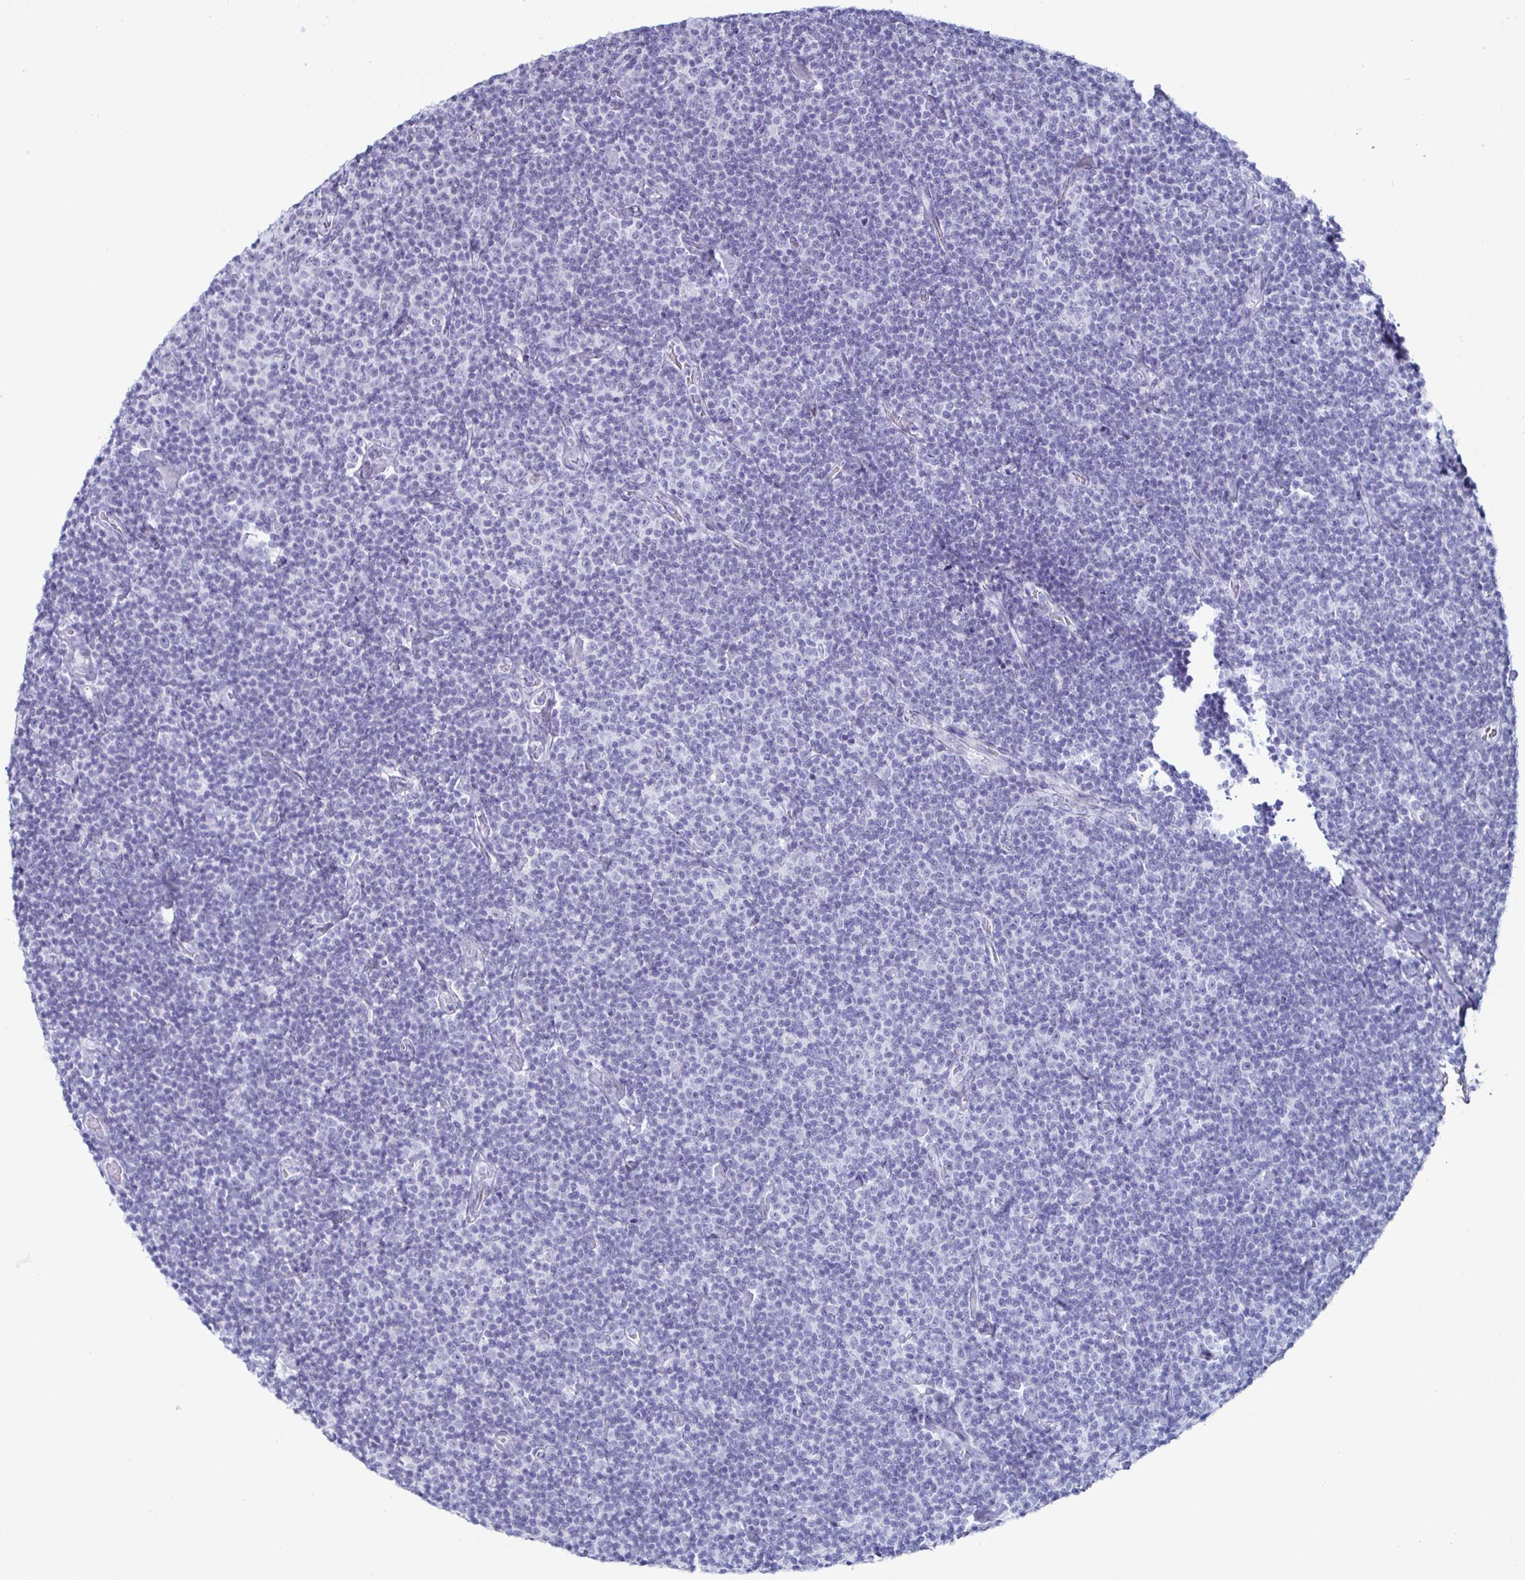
{"staining": {"intensity": "negative", "quantity": "none", "location": "none"}, "tissue": "lymphoma", "cell_type": "Tumor cells", "image_type": "cancer", "snomed": [{"axis": "morphology", "description": "Malignant lymphoma, non-Hodgkin's type, Low grade"}, {"axis": "topography", "description": "Lymph node"}], "caption": "IHC photomicrograph of neoplastic tissue: human lymphoma stained with DAB shows no significant protein positivity in tumor cells.", "gene": "KRT4", "patient": {"sex": "male", "age": 81}}